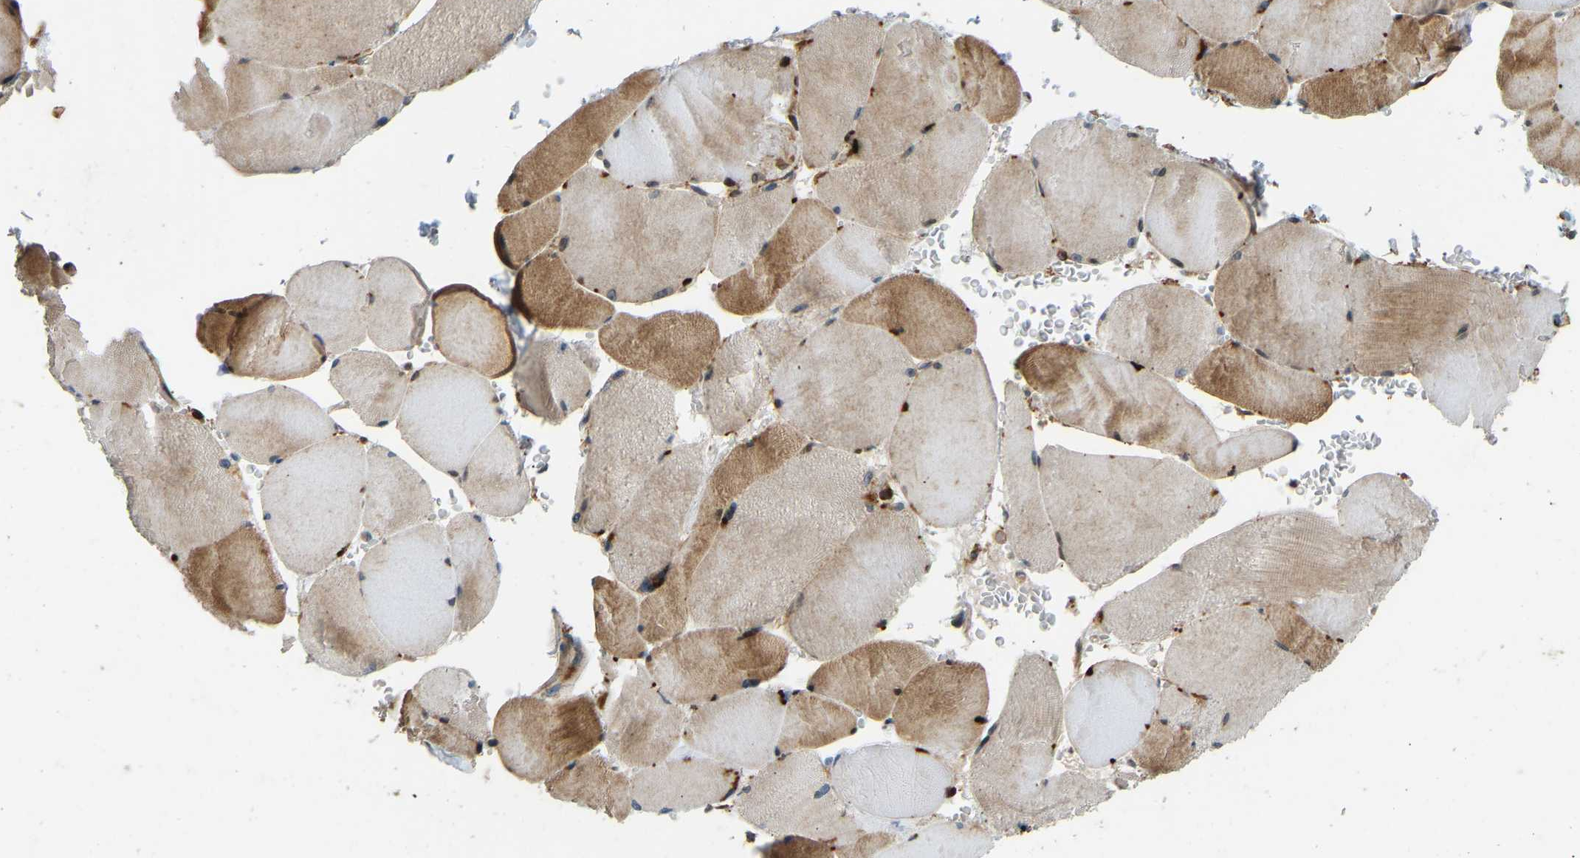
{"staining": {"intensity": "moderate", "quantity": ">75%", "location": "cytoplasmic/membranous"}, "tissue": "skeletal muscle", "cell_type": "Myocytes", "image_type": "normal", "snomed": [{"axis": "morphology", "description": "Normal tissue, NOS"}, {"axis": "topography", "description": "Skin"}, {"axis": "topography", "description": "Skeletal muscle"}], "caption": "A brown stain labels moderate cytoplasmic/membranous staining of a protein in myocytes of unremarkable skeletal muscle. The protein of interest is stained brown, and the nuclei are stained in blue (DAB (3,3'-diaminobenzidine) IHC with brightfield microscopy, high magnification).", "gene": "OS9", "patient": {"sex": "male", "age": 83}}